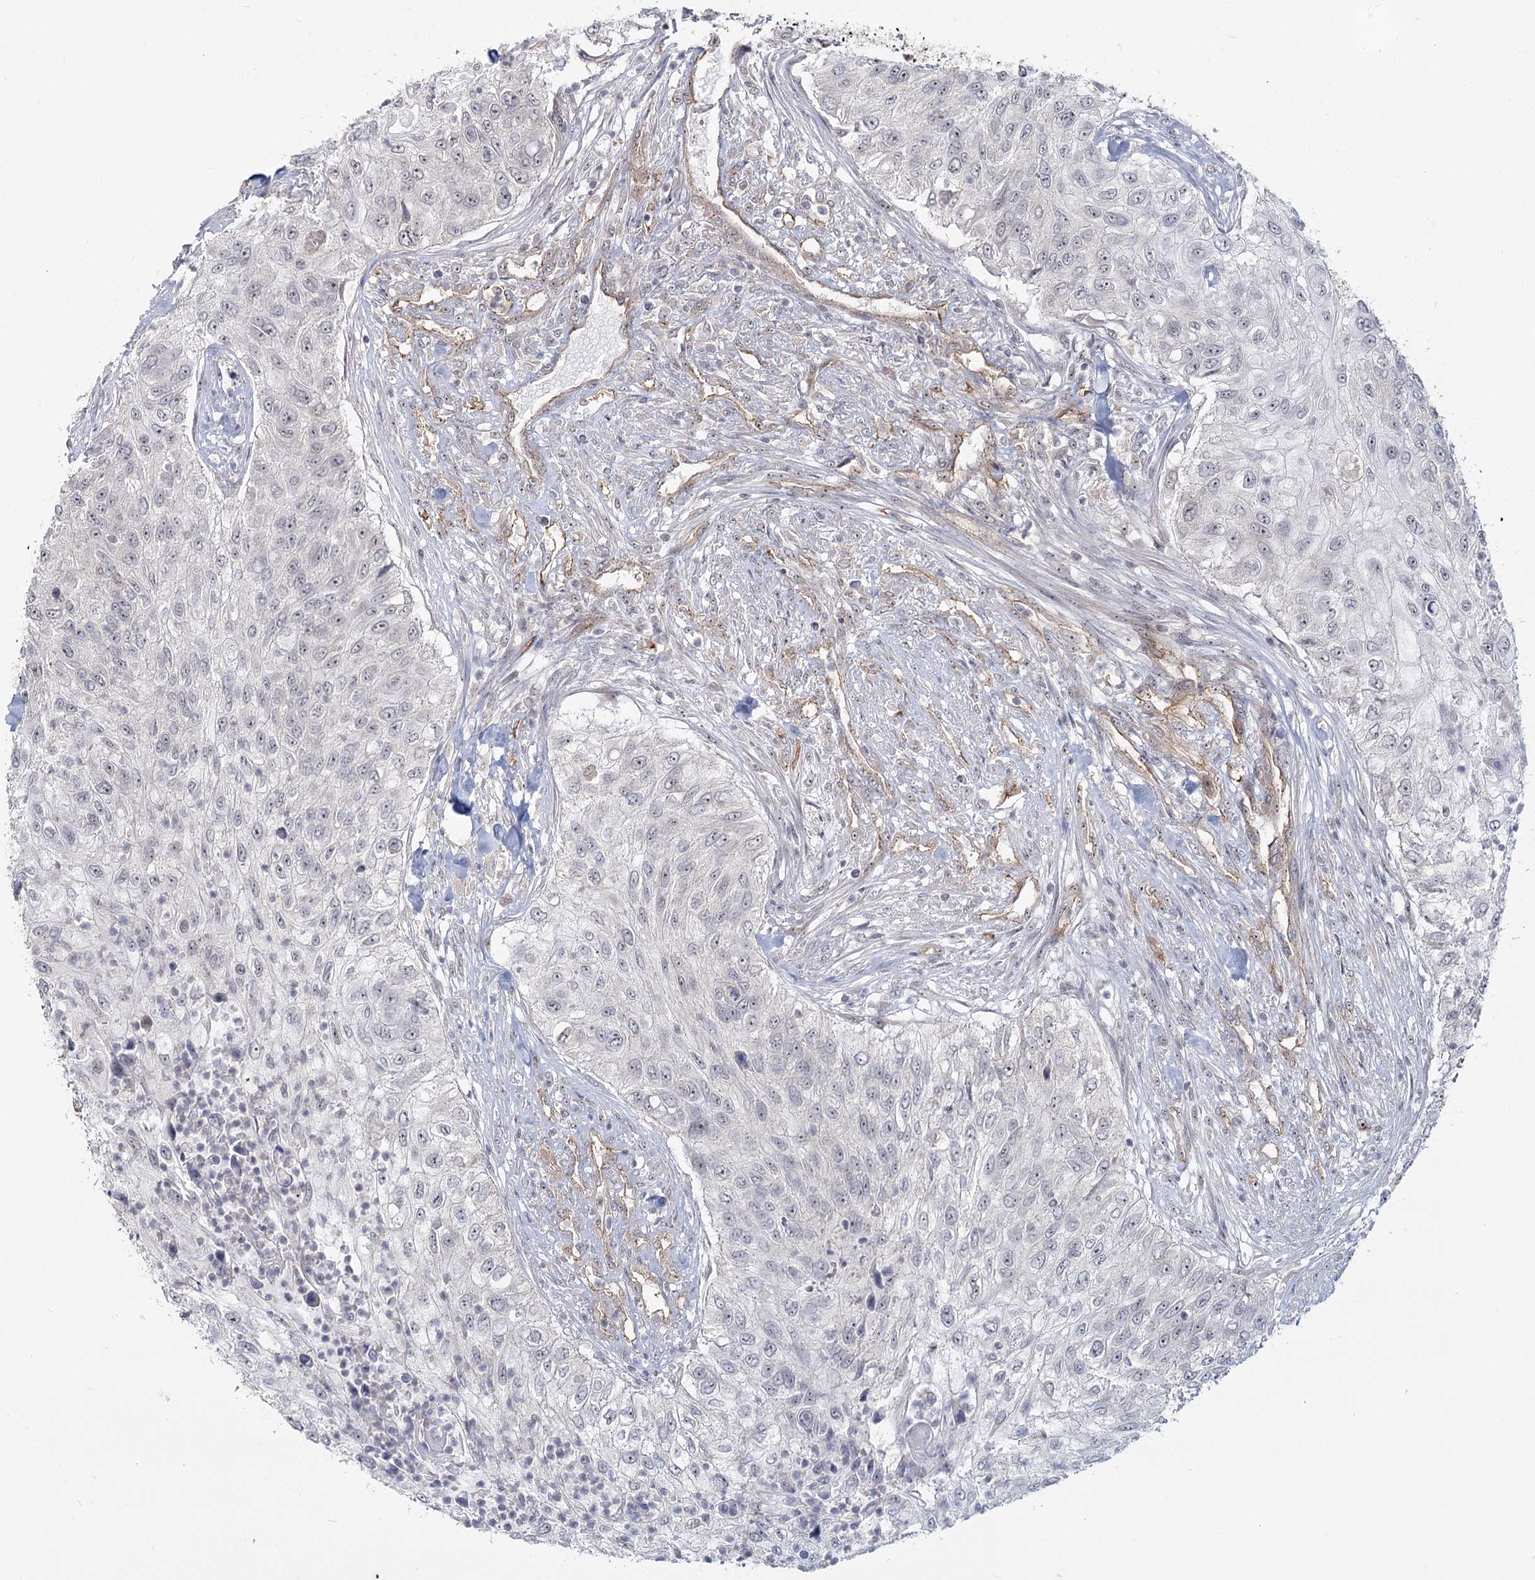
{"staining": {"intensity": "negative", "quantity": "none", "location": "none"}, "tissue": "urothelial cancer", "cell_type": "Tumor cells", "image_type": "cancer", "snomed": [{"axis": "morphology", "description": "Urothelial carcinoma, High grade"}, {"axis": "topography", "description": "Urinary bladder"}], "caption": "Tumor cells are negative for protein expression in human urothelial cancer.", "gene": "RPP14", "patient": {"sex": "female", "age": 60}}